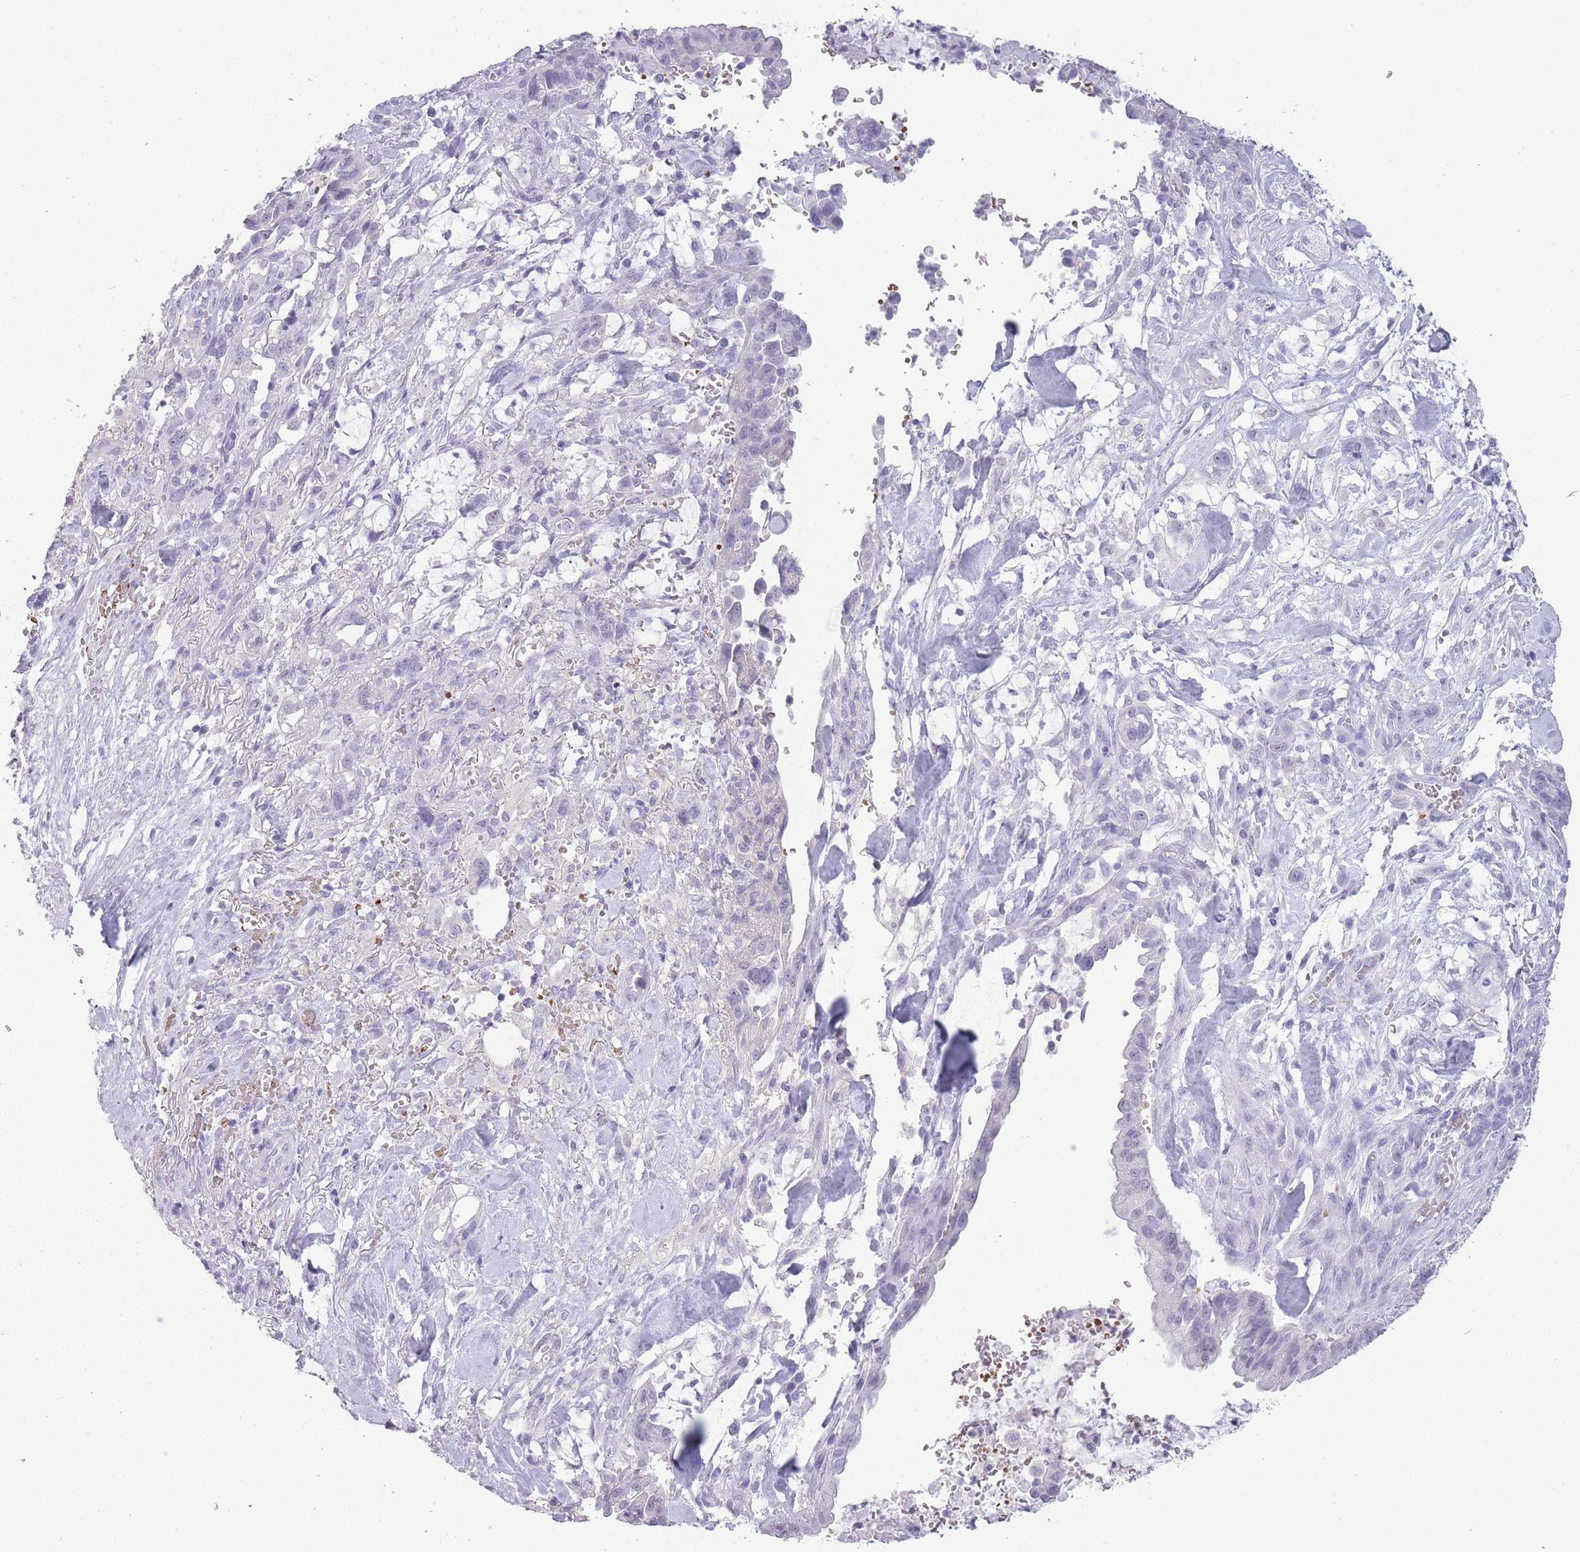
{"staining": {"intensity": "negative", "quantity": "none", "location": "none"}, "tissue": "pancreatic cancer", "cell_type": "Tumor cells", "image_type": "cancer", "snomed": [{"axis": "morphology", "description": "Adenocarcinoma, NOS"}, {"axis": "topography", "description": "Pancreas"}], "caption": "High magnification brightfield microscopy of pancreatic adenocarcinoma stained with DAB (brown) and counterstained with hematoxylin (blue): tumor cells show no significant positivity.", "gene": "OR7C1", "patient": {"sex": "male", "age": 44}}